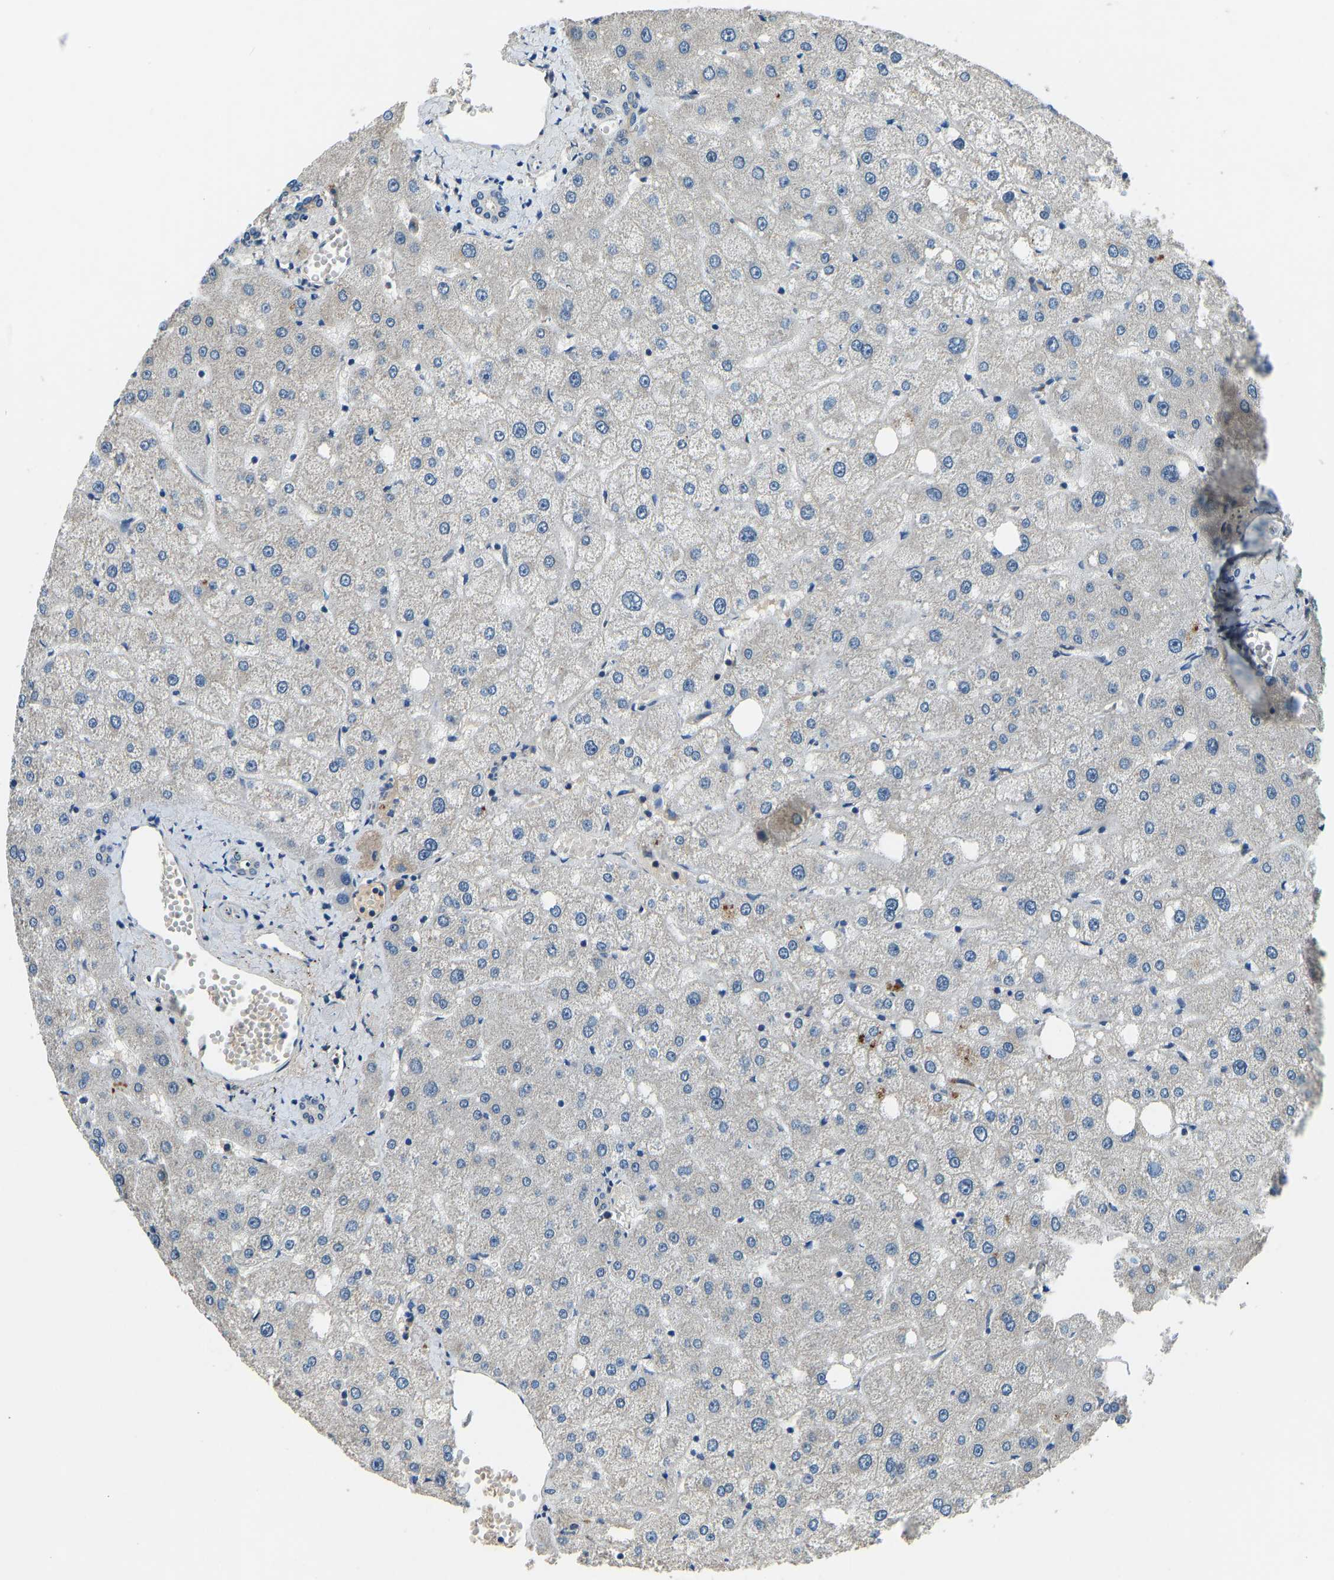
{"staining": {"intensity": "negative", "quantity": "none", "location": "none"}, "tissue": "liver", "cell_type": "Cholangiocytes", "image_type": "normal", "snomed": [{"axis": "morphology", "description": "Normal tissue, NOS"}, {"axis": "topography", "description": "Liver"}], "caption": "This is a histopathology image of IHC staining of unremarkable liver, which shows no positivity in cholangiocytes.", "gene": "TOX4", "patient": {"sex": "male", "age": 73}}